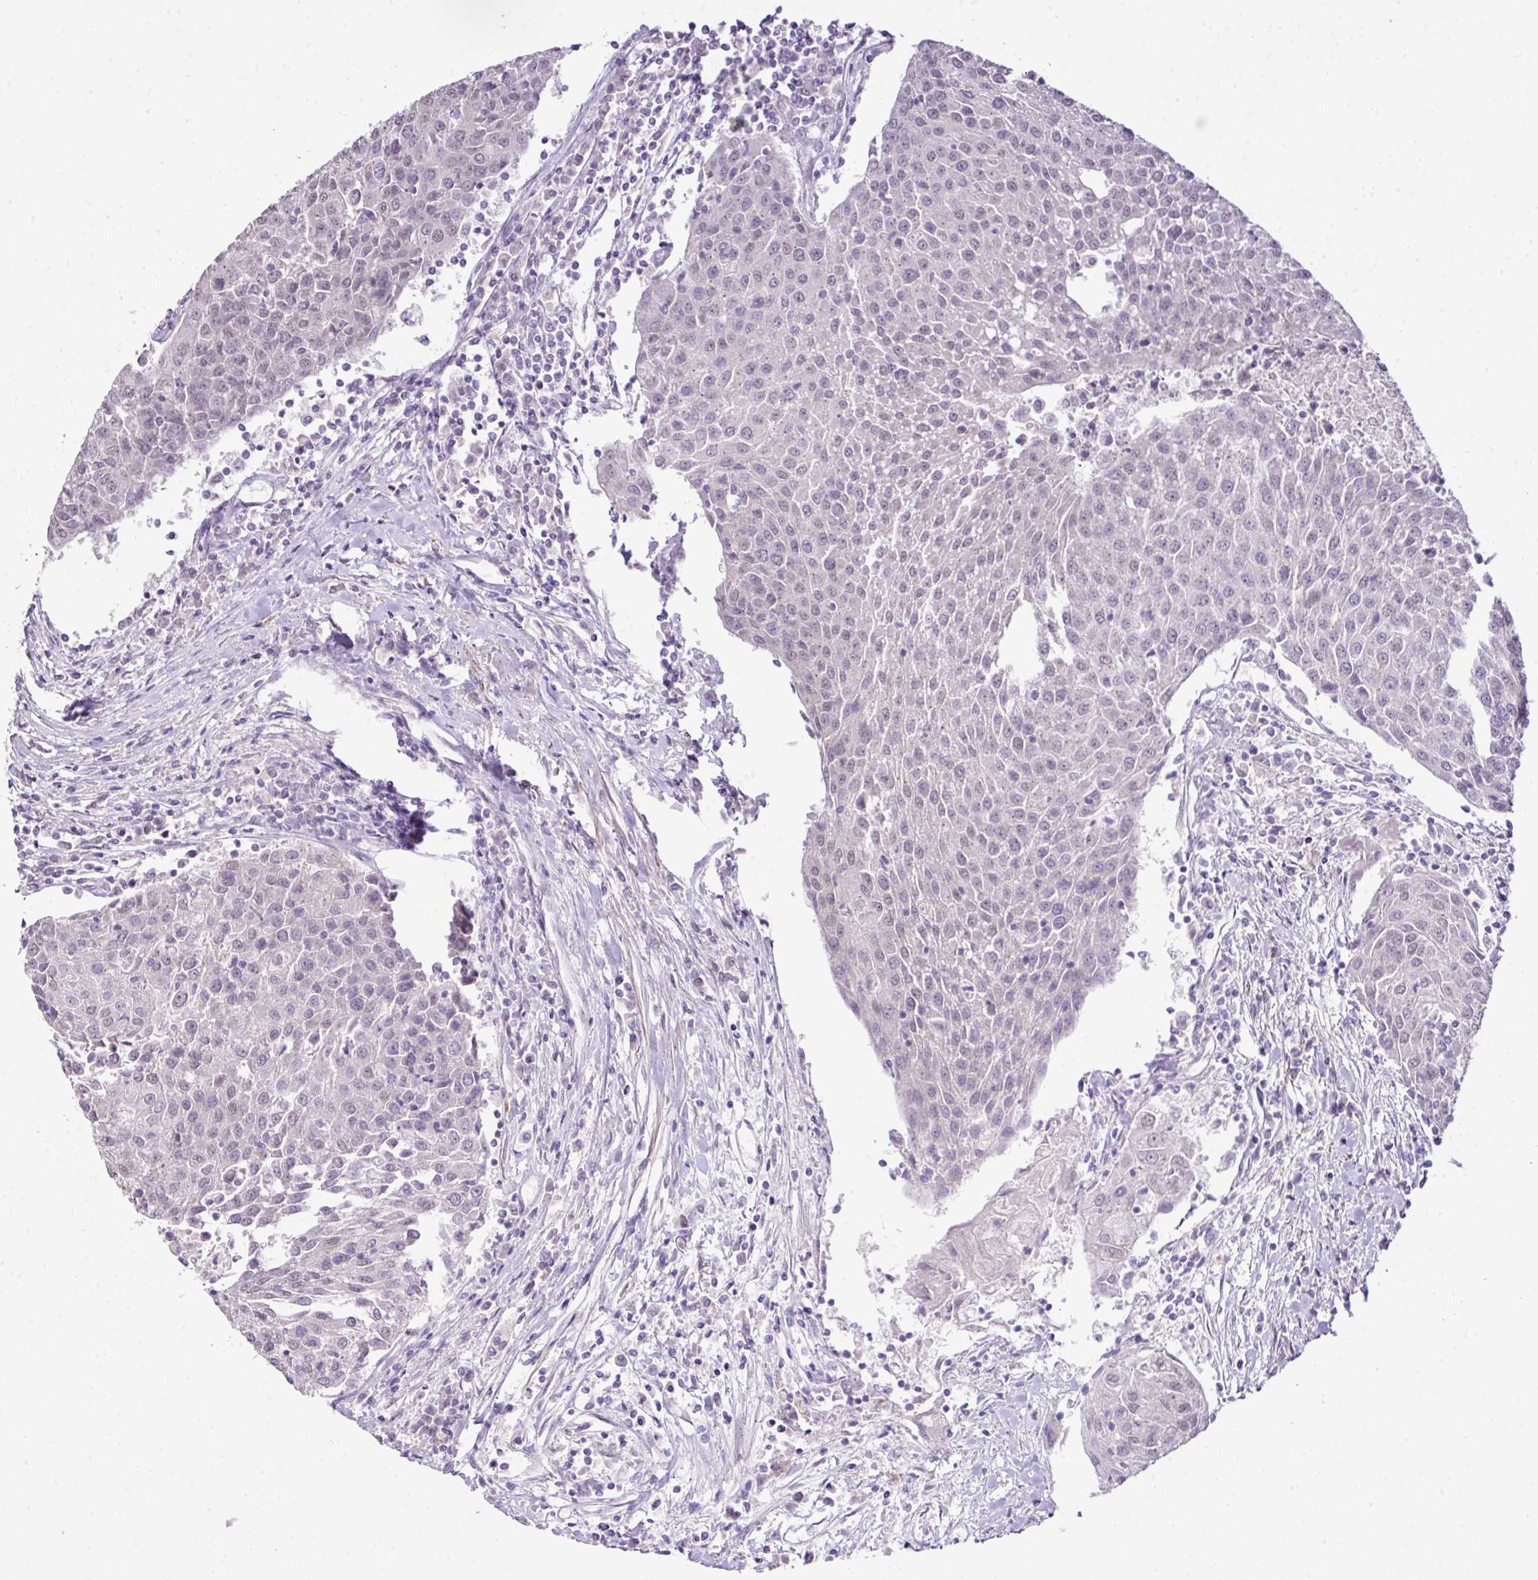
{"staining": {"intensity": "negative", "quantity": "none", "location": "none"}, "tissue": "urothelial cancer", "cell_type": "Tumor cells", "image_type": "cancer", "snomed": [{"axis": "morphology", "description": "Urothelial carcinoma, High grade"}, {"axis": "topography", "description": "Urinary bladder"}], "caption": "Immunohistochemistry image of neoplastic tissue: urothelial cancer stained with DAB (3,3'-diaminobenzidine) demonstrates no significant protein expression in tumor cells.", "gene": "DIP2A", "patient": {"sex": "female", "age": 85}}